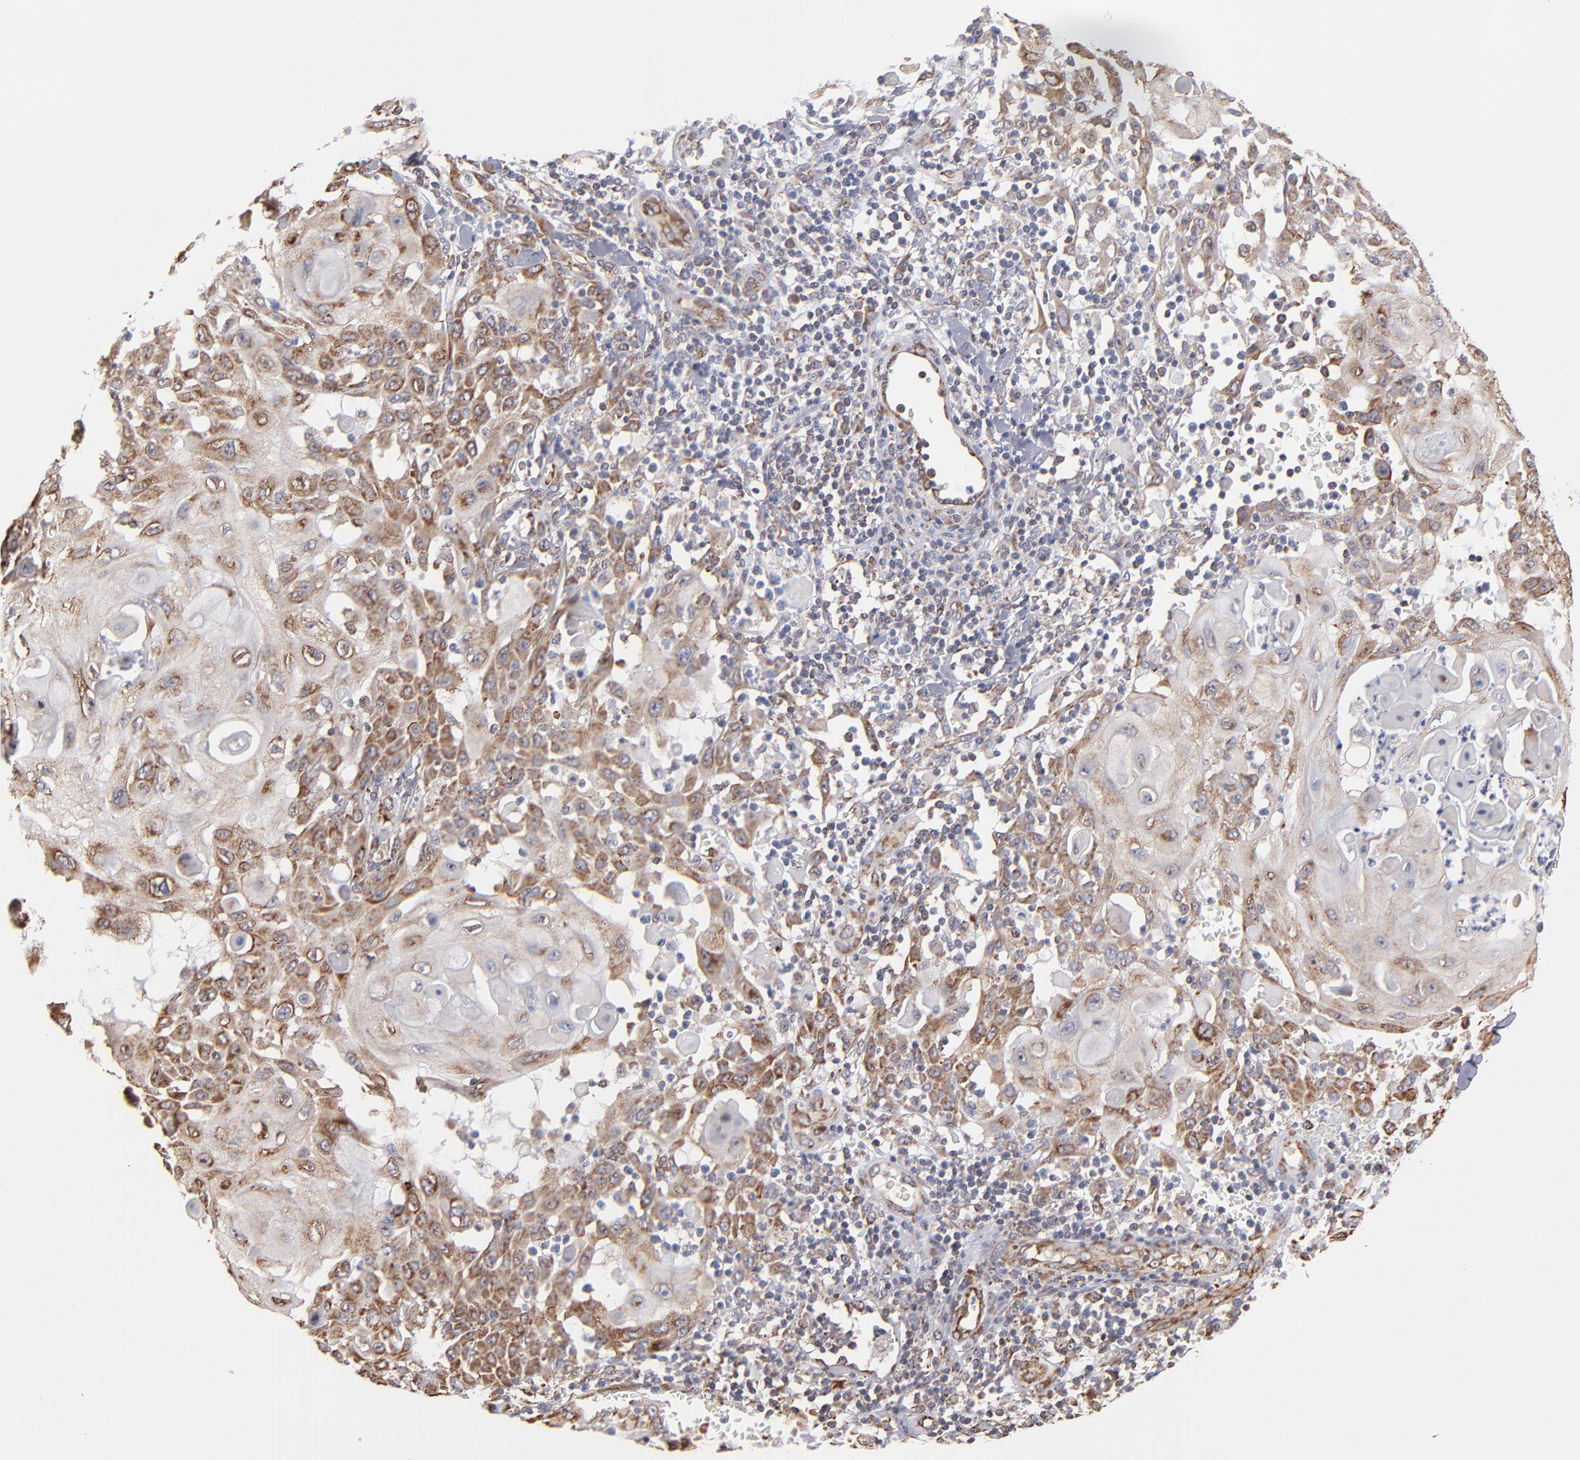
{"staining": {"intensity": "moderate", "quantity": ">75%", "location": "cytoplasmic/membranous"}, "tissue": "skin cancer", "cell_type": "Tumor cells", "image_type": "cancer", "snomed": [{"axis": "morphology", "description": "Squamous cell carcinoma, NOS"}, {"axis": "topography", "description": "Skin"}], "caption": "Immunohistochemistry (IHC) micrograph of neoplastic tissue: human skin cancer (squamous cell carcinoma) stained using immunohistochemistry exhibits medium levels of moderate protein expression localized specifically in the cytoplasmic/membranous of tumor cells, appearing as a cytoplasmic/membranous brown color.", "gene": "KTN1", "patient": {"sex": "male", "age": 24}}